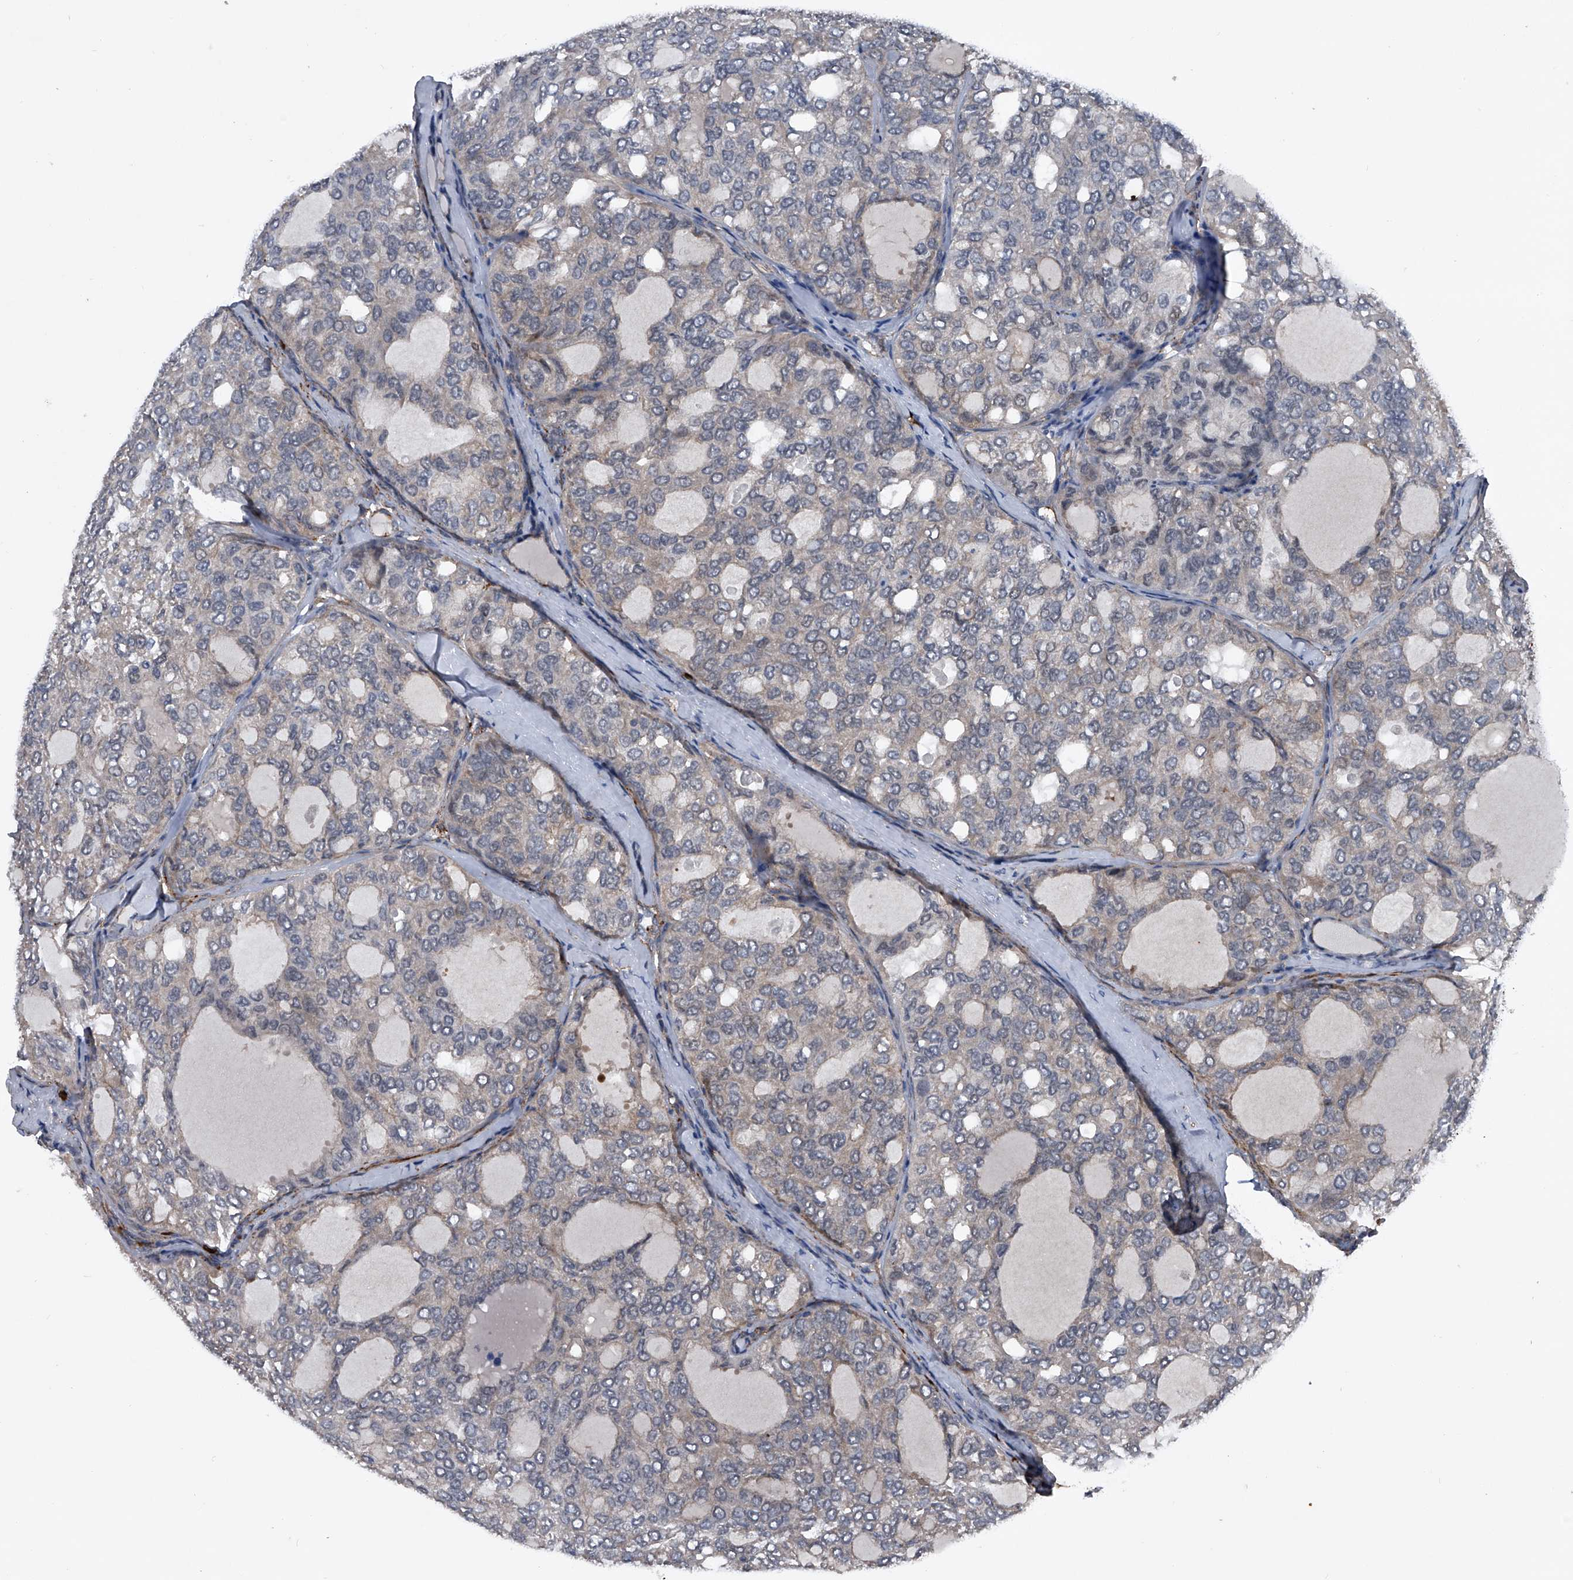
{"staining": {"intensity": "weak", "quantity": "25%-75%", "location": "cytoplasmic/membranous"}, "tissue": "thyroid cancer", "cell_type": "Tumor cells", "image_type": "cancer", "snomed": [{"axis": "morphology", "description": "Follicular adenoma carcinoma, NOS"}, {"axis": "topography", "description": "Thyroid gland"}], "caption": "A brown stain labels weak cytoplasmic/membranous staining of a protein in thyroid follicular adenoma carcinoma tumor cells.", "gene": "MAPKAP1", "patient": {"sex": "male", "age": 75}}